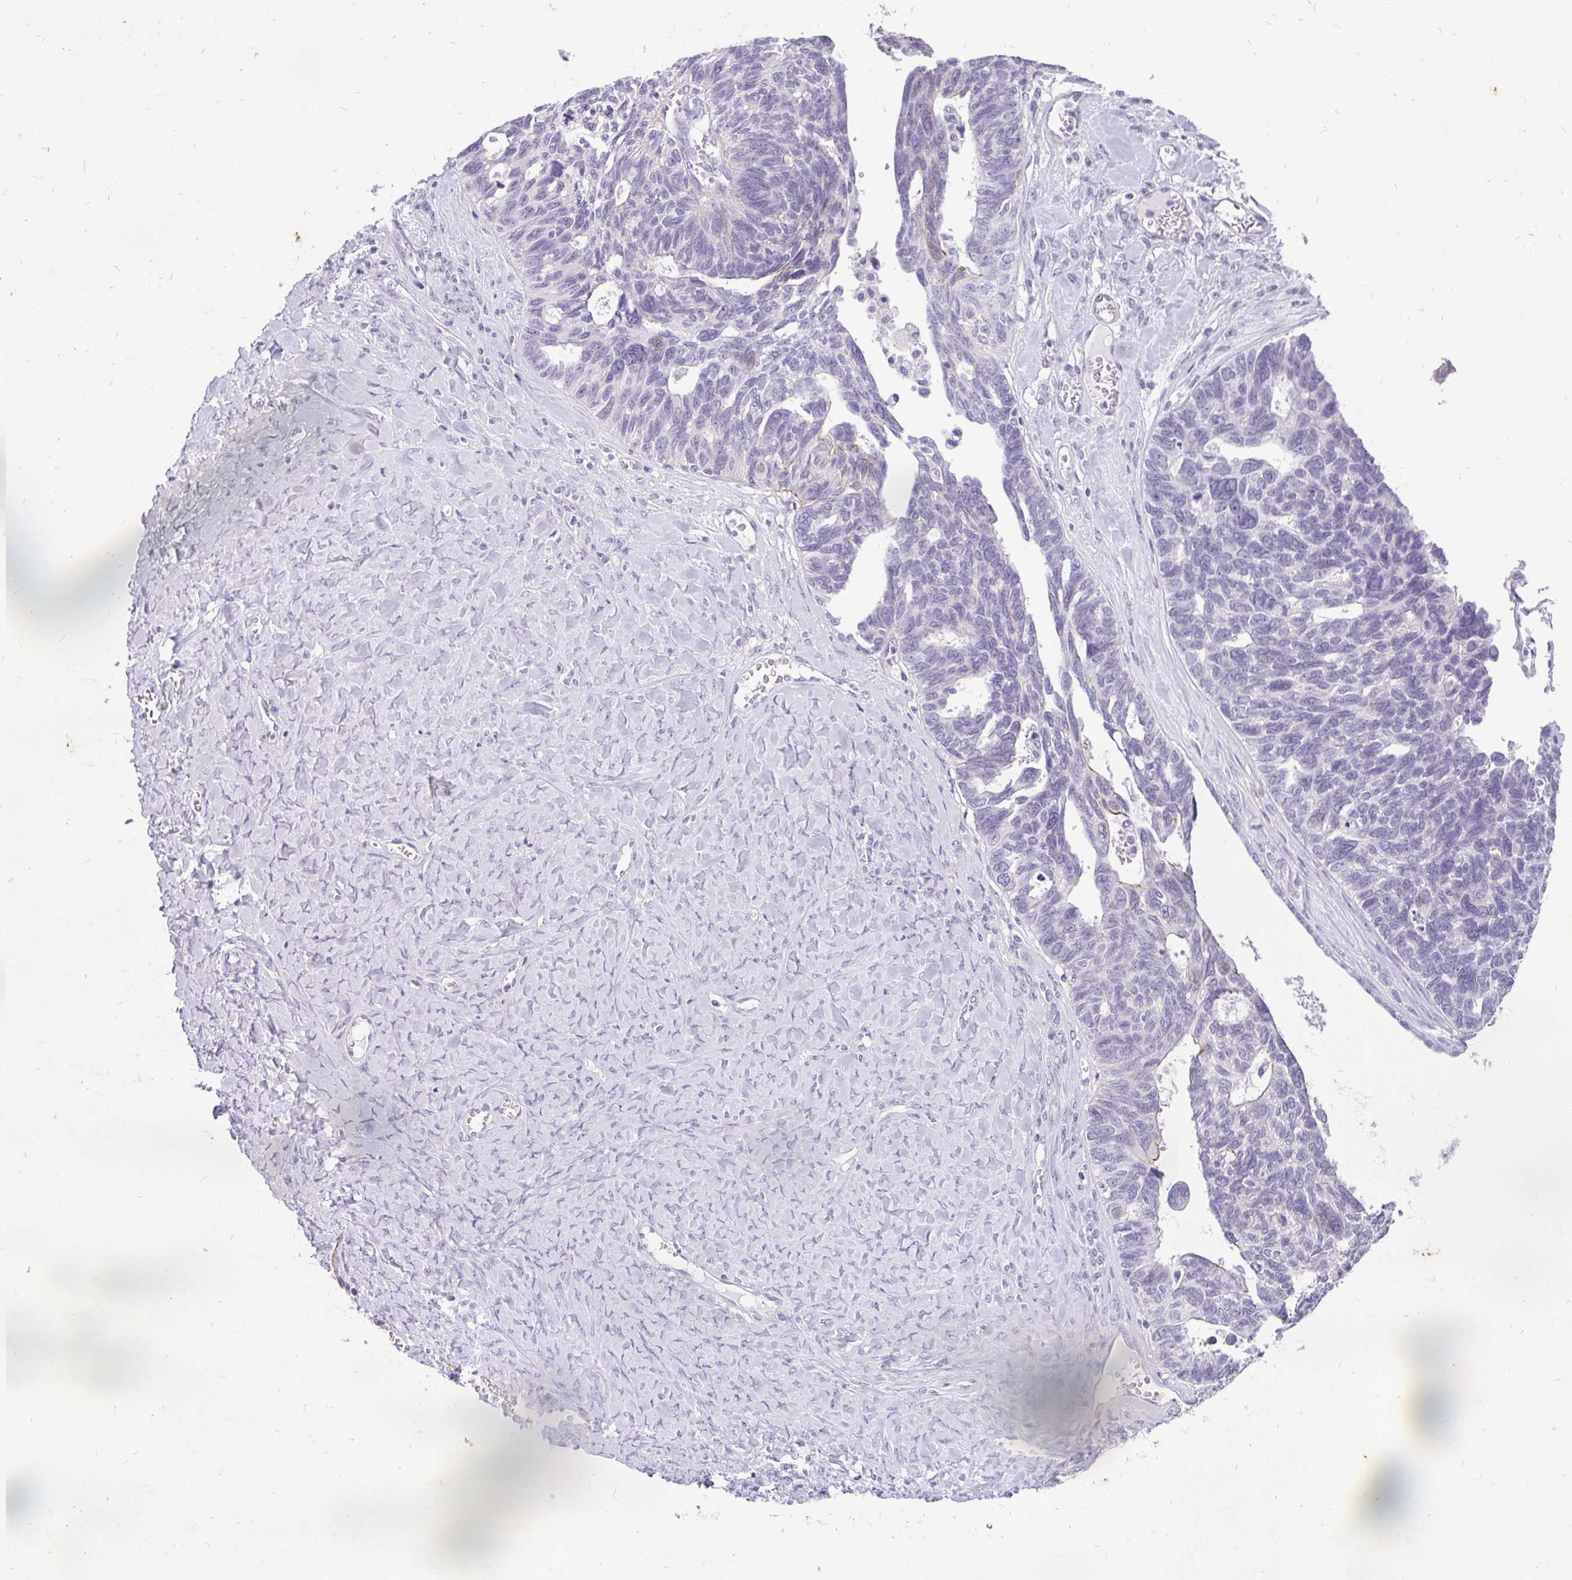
{"staining": {"intensity": "negative", "quantity": "none", "location": "none"}, "tissue": "ovarian cancer", "cell_type": "Tumor cells", "image_type": "cancer", "snomed": [{"axis": "morphology", "description": "Cystadenocarcinoma, serous, NOS"}, {"axis": "topography", "description": "Ovary"}], "caption": "Immunohistochemical staining of ovarian serous cystadenocarcinoma shows no significant staining in tumor cells.", "gene": "EML5", "patient": {"sex": "female", "age": 79}}